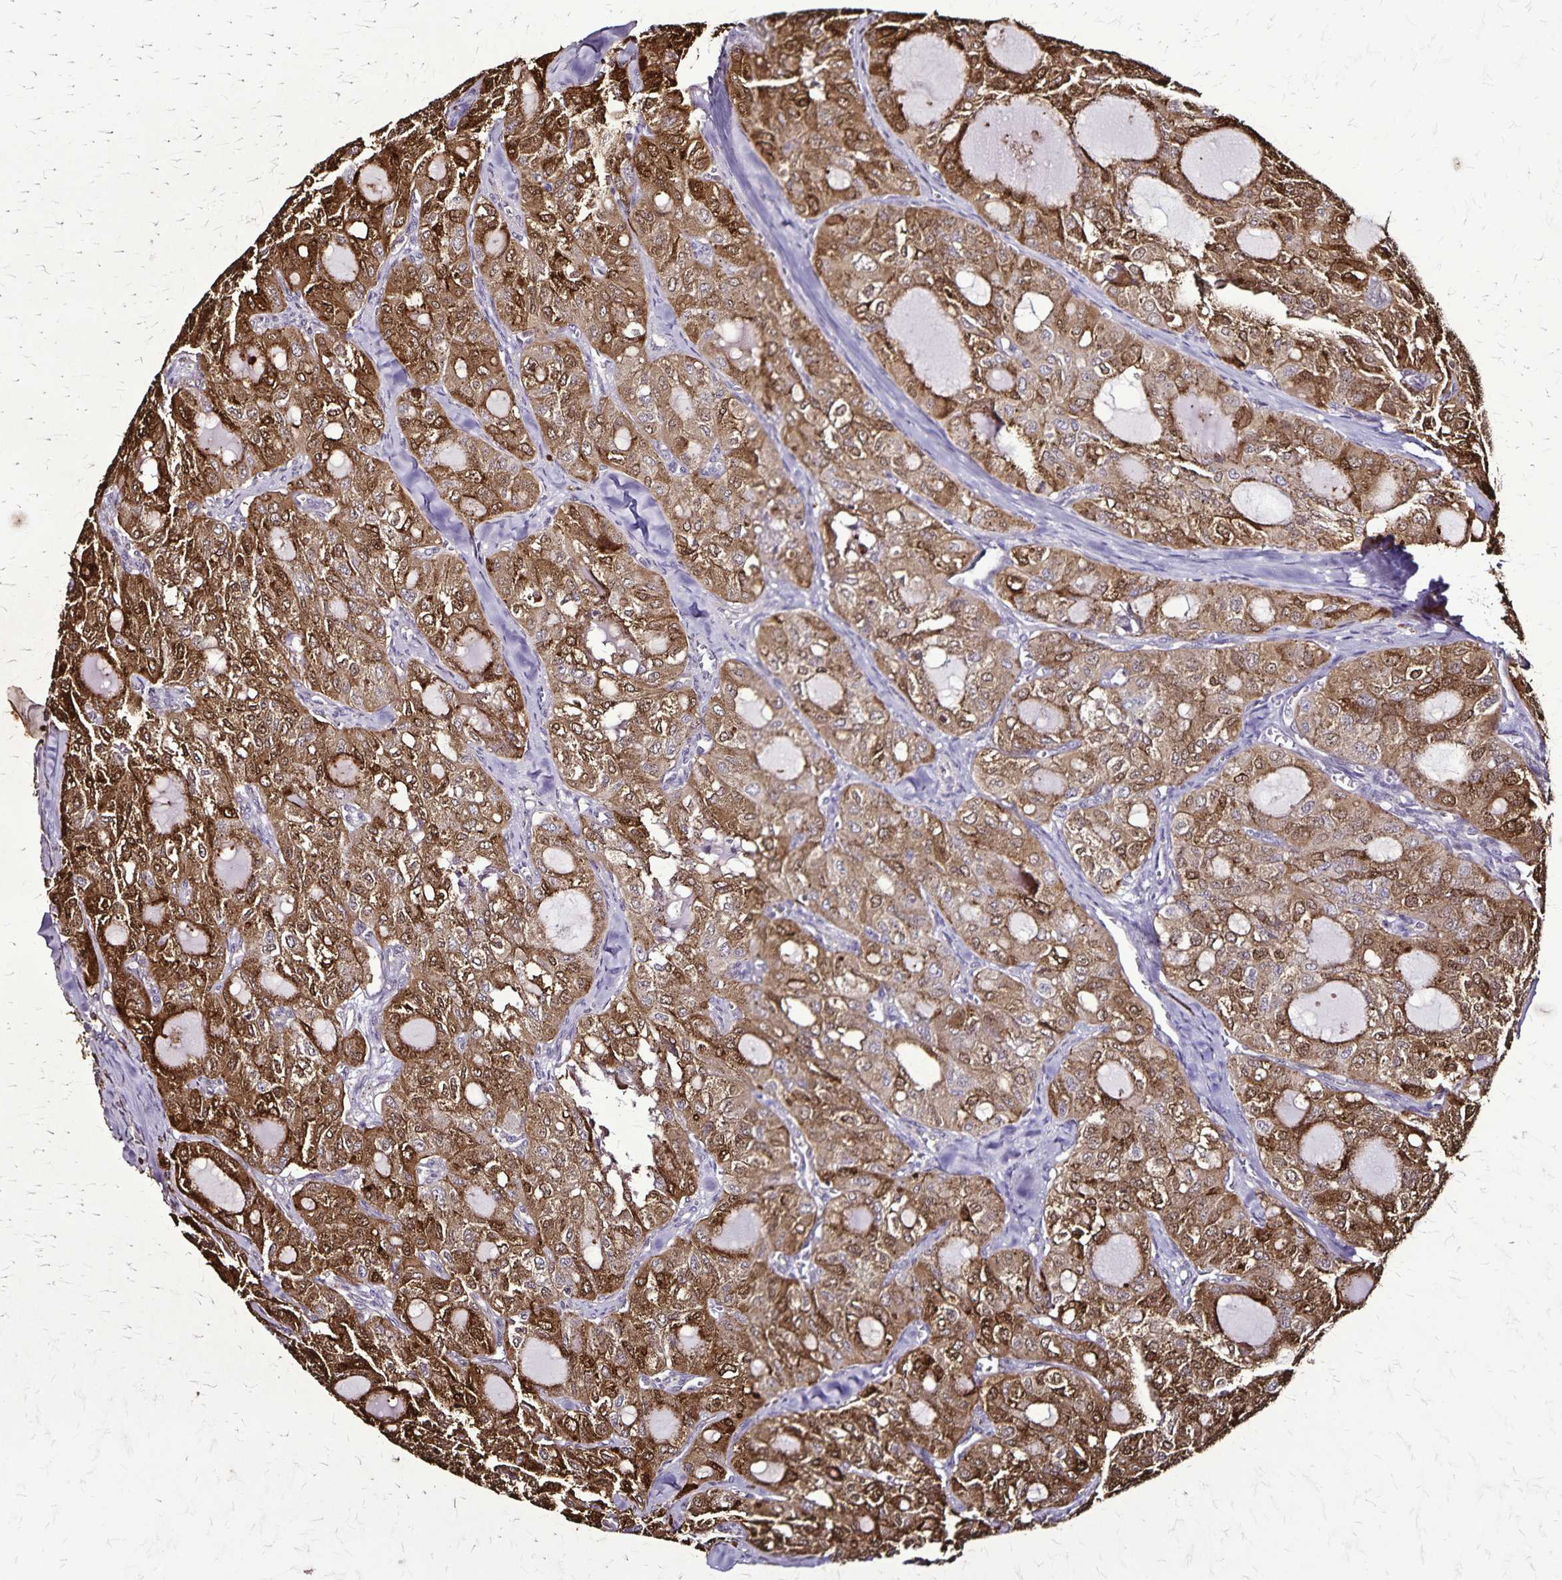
{"staining": {"intensity": "strong", "quantity": "25%-75%", "location": "cytoplasmic/membranous"}, "tissue": "thyroid cancer", "cell_type": "Tumor cells", "image_type": "cancer", "snomed": [{"axis": "morphology", "description": "Follicular adenoma carcinoma, NOS"}, {"axis": "topography", "description": "Thyroid gland"}], "caption": "An image of follicular adenoma carcinoma (thyroid) stained for a protein shows strong cytoplasmic/membranous brown staining in tumor cells. (brown staining indicates protein expression, while blue staining denotes nuclei).", "gene": "CHMP1B", "patient": {"sex": "male", "age": 75}}